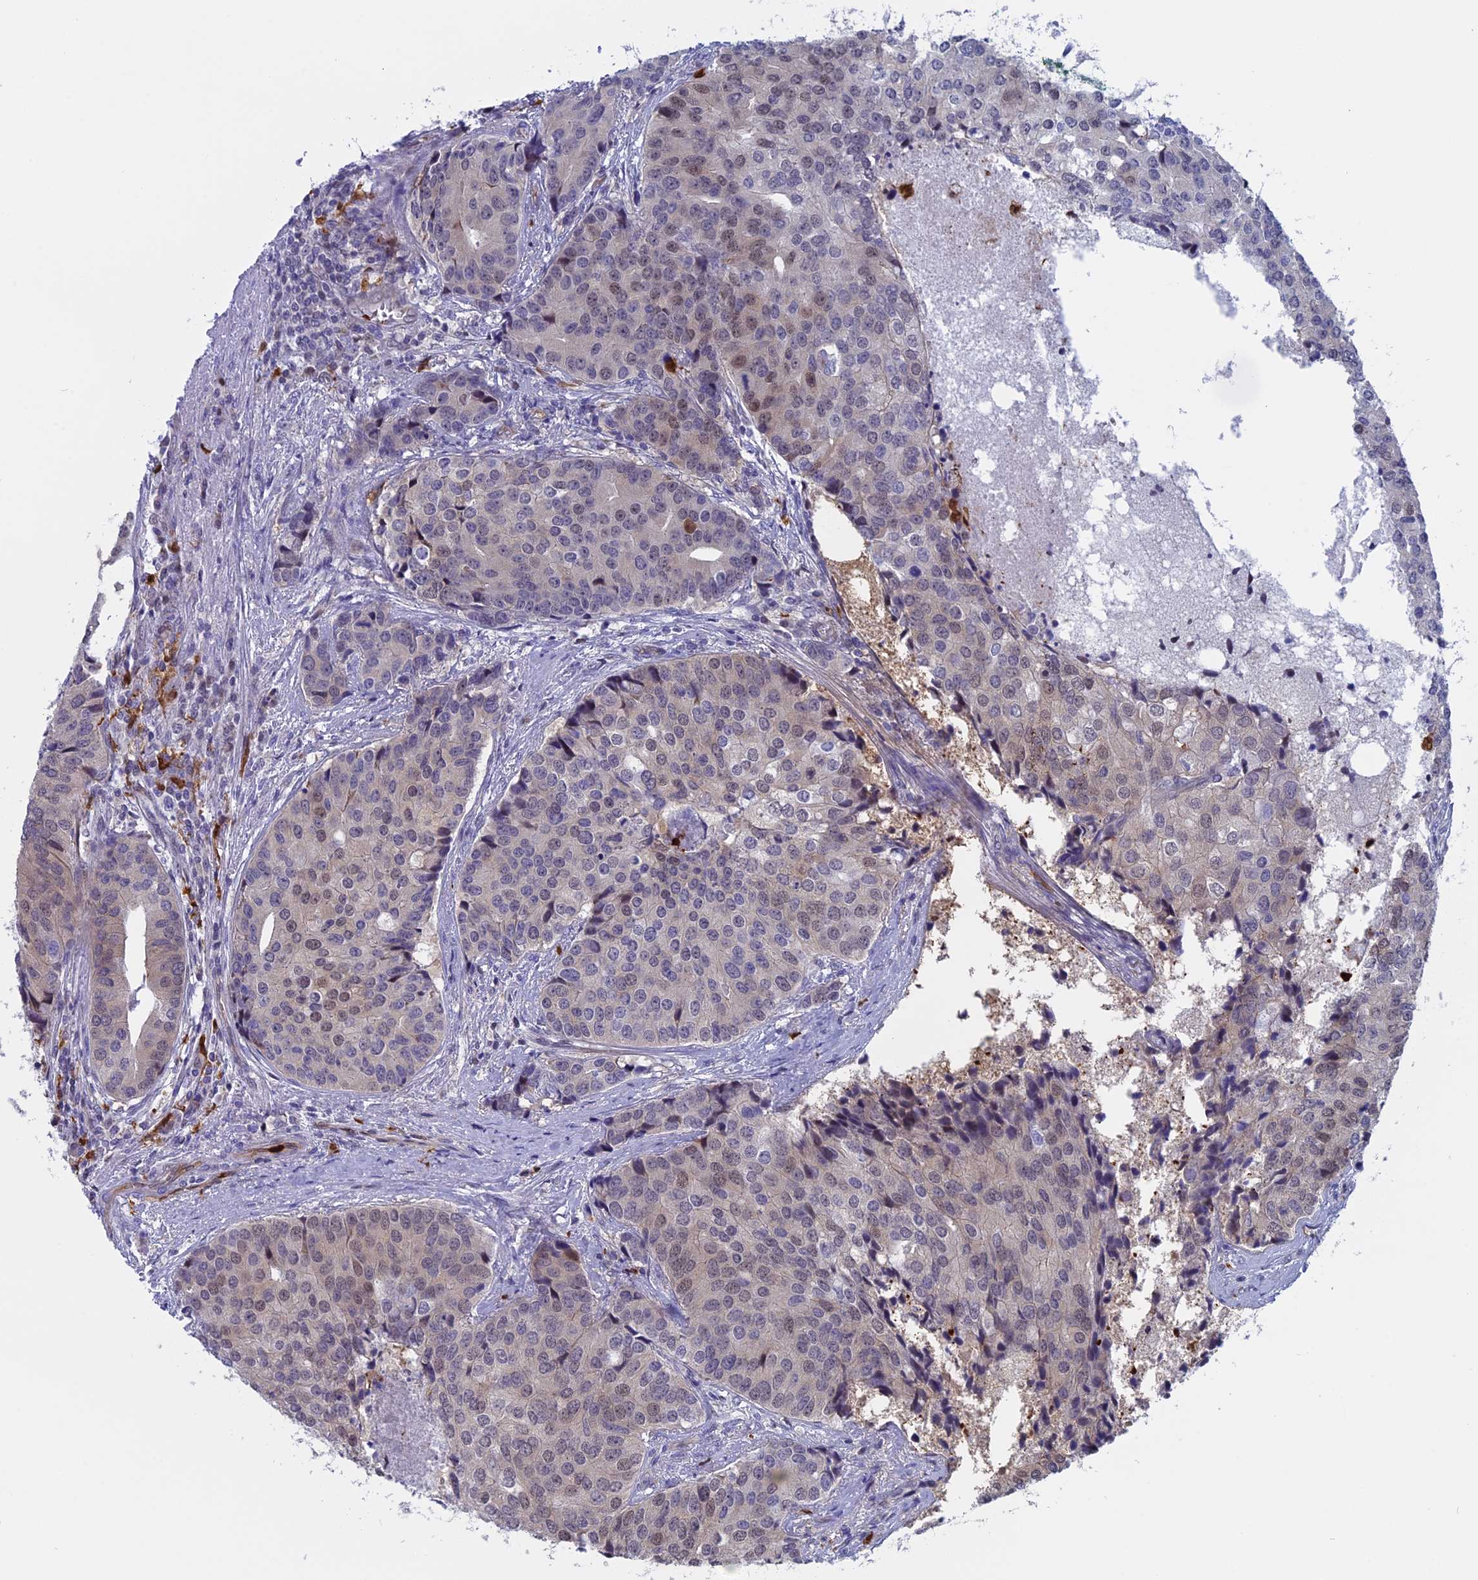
{"staining": {"intensity": "weak", "quantity": "<25%", "location": "nuclear"}, "tissue": "prostate cancer", "cell_type": "Tumor cells", "image_type": "cancer", "snomed": [{"axis": "morphology", "description": "Adenocarcinoma, High grade"}, {"axis": "topography", "description": "Prostate"}], "caption": "An IHC image of prostate high-grade adenocarcinoma is shown. There is no staining in tumor cells of prostate high-grade adenocarcinoma.", "gene": "SLC26A1", "patient": {"sex": "male", "age": 62}}